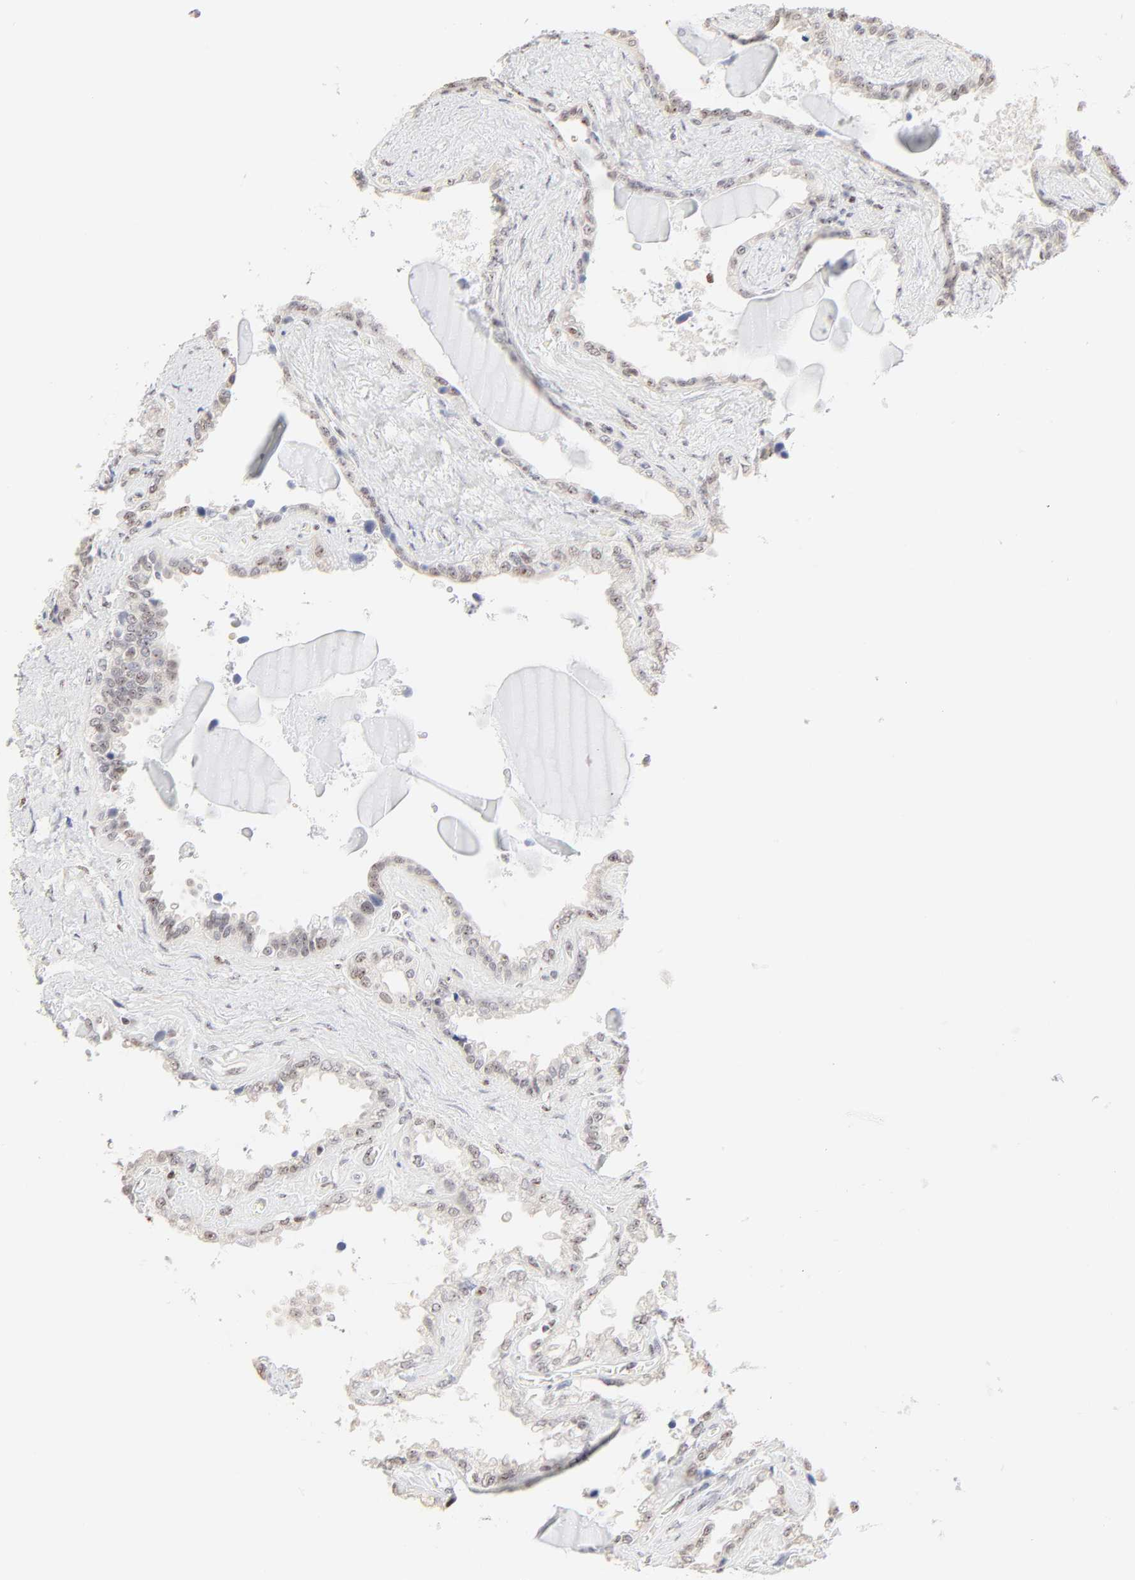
{"staining": {"intensity": "negative", "quantity": "none", "location": "none"}, "tissue": "seminal vesicle", "cell_type": "Glandular cells", "image_type": "normal", "snomed": [{"axis": "morphology", "description": "Normal tissue, NOS"}, {"axis": "morphology", "description": "Inflammation, NOS"}, {"axis": "topography", "description": "Urinary bladder"}, {"axis": "topography", "description": "Prostate"}, {"axis": "topography", "description": "Seminal veicle"}], "caption": "Human seminal vesicle stained for a protein using immunohistochemistry displays no positivity in glandular cells.", "gene": "NFIL3", "patient": {"sex": "male", "age": 82}}